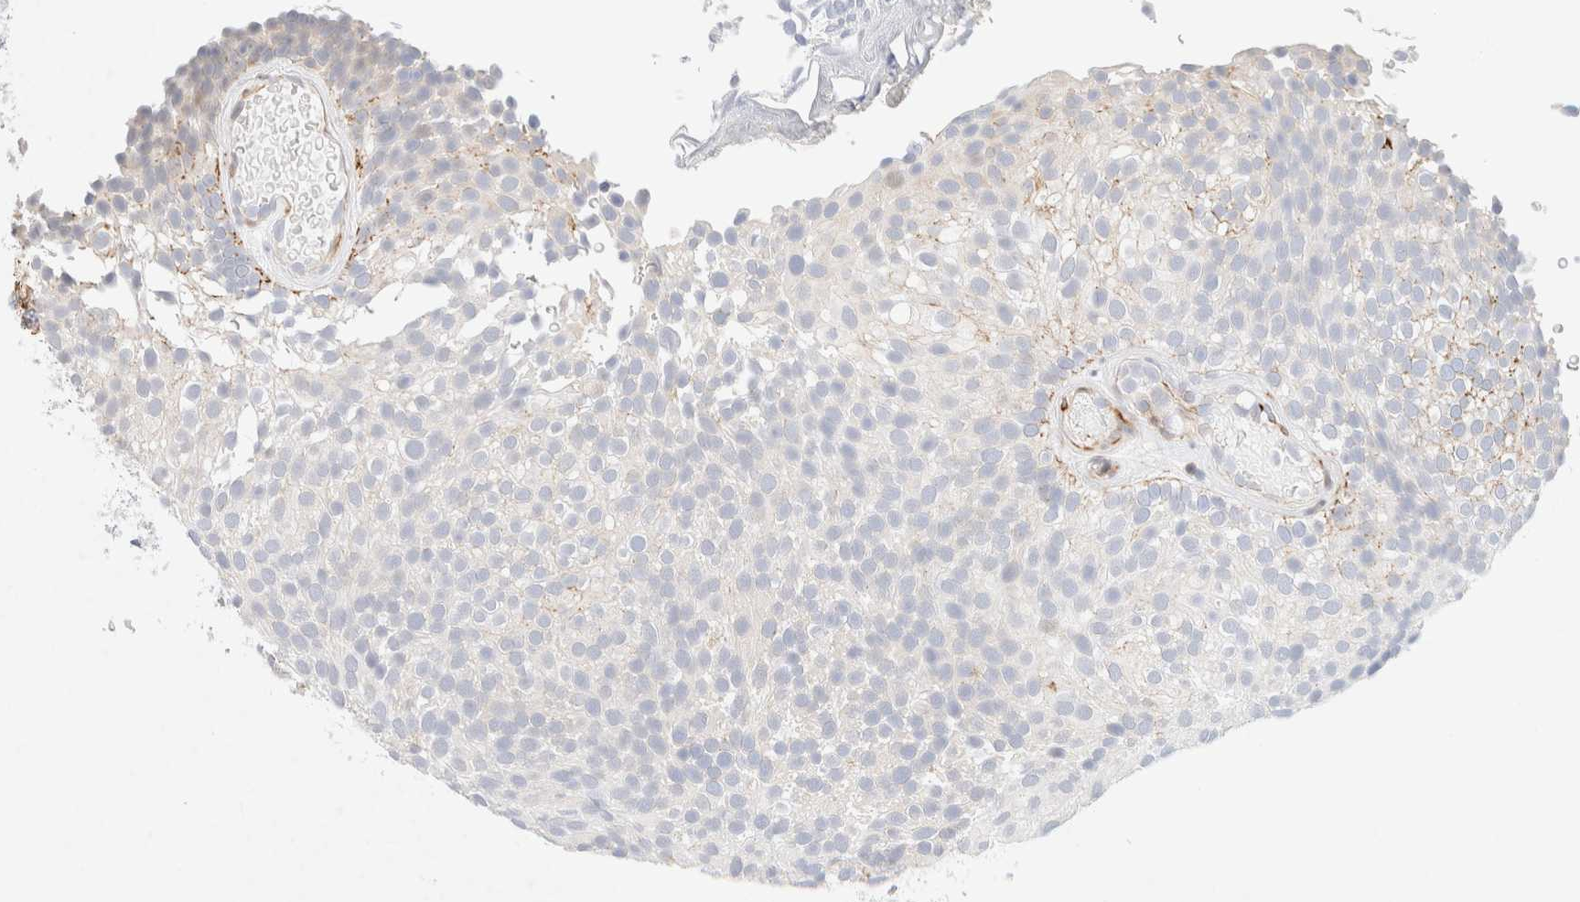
{"staining": {"intensity": "negative", "quantity": "none", "location": "none"}, "tissue": "urothelial cancer", "cell_type": "Tumor cells", "image_type": "cancer", "snomed": [{"axis": "morphology", "description": "Urothelial carcinoma, Low grade"}, {"axis": "topography", "description": "Urinary bladder"}], "caption": "Tumor cells are negative for brown protein staining in urothelial carcinoma (low-grade).", "gene": "SLC25A48", "patient": {"sex": "male", "age": 78}}